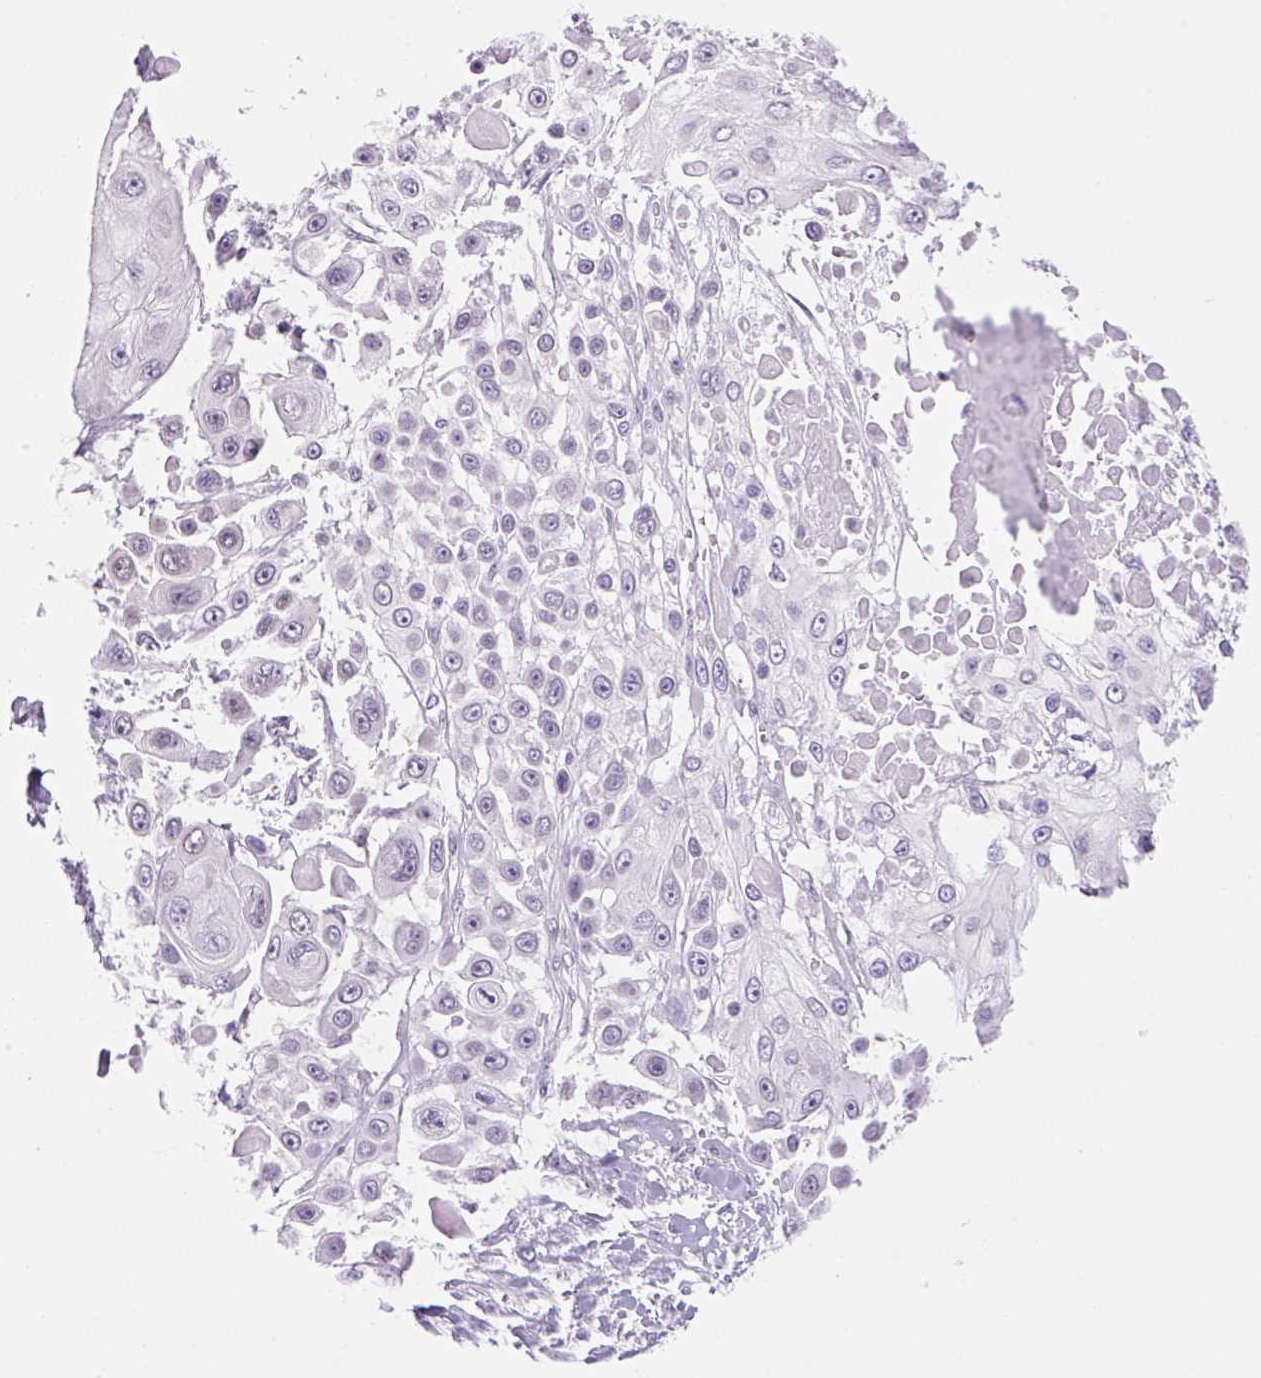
{"staining": {"intensity": "negative", "quantity": "none", "location": "none"}, "tissue": "skin cancer", "cell_type": "Tumor cells", "image_type": "cancer", "snomed": [{"axis": "morphology", "description": "Squamous cell carcinoma, NOS"}, {"axis": "topography", "description": "Skin"}], "caption": "Immunohistochemistry (IHC) micrograph of neoplastic tissue: skin cancer stained with DAB demonstrates no significant protein staining in tumor cells. (DAB immunohistochemistry visualized using brightfield microscopy, high magnification).", "gene": "SYNE3", "patient": {"sex": "male", "age": 67}}